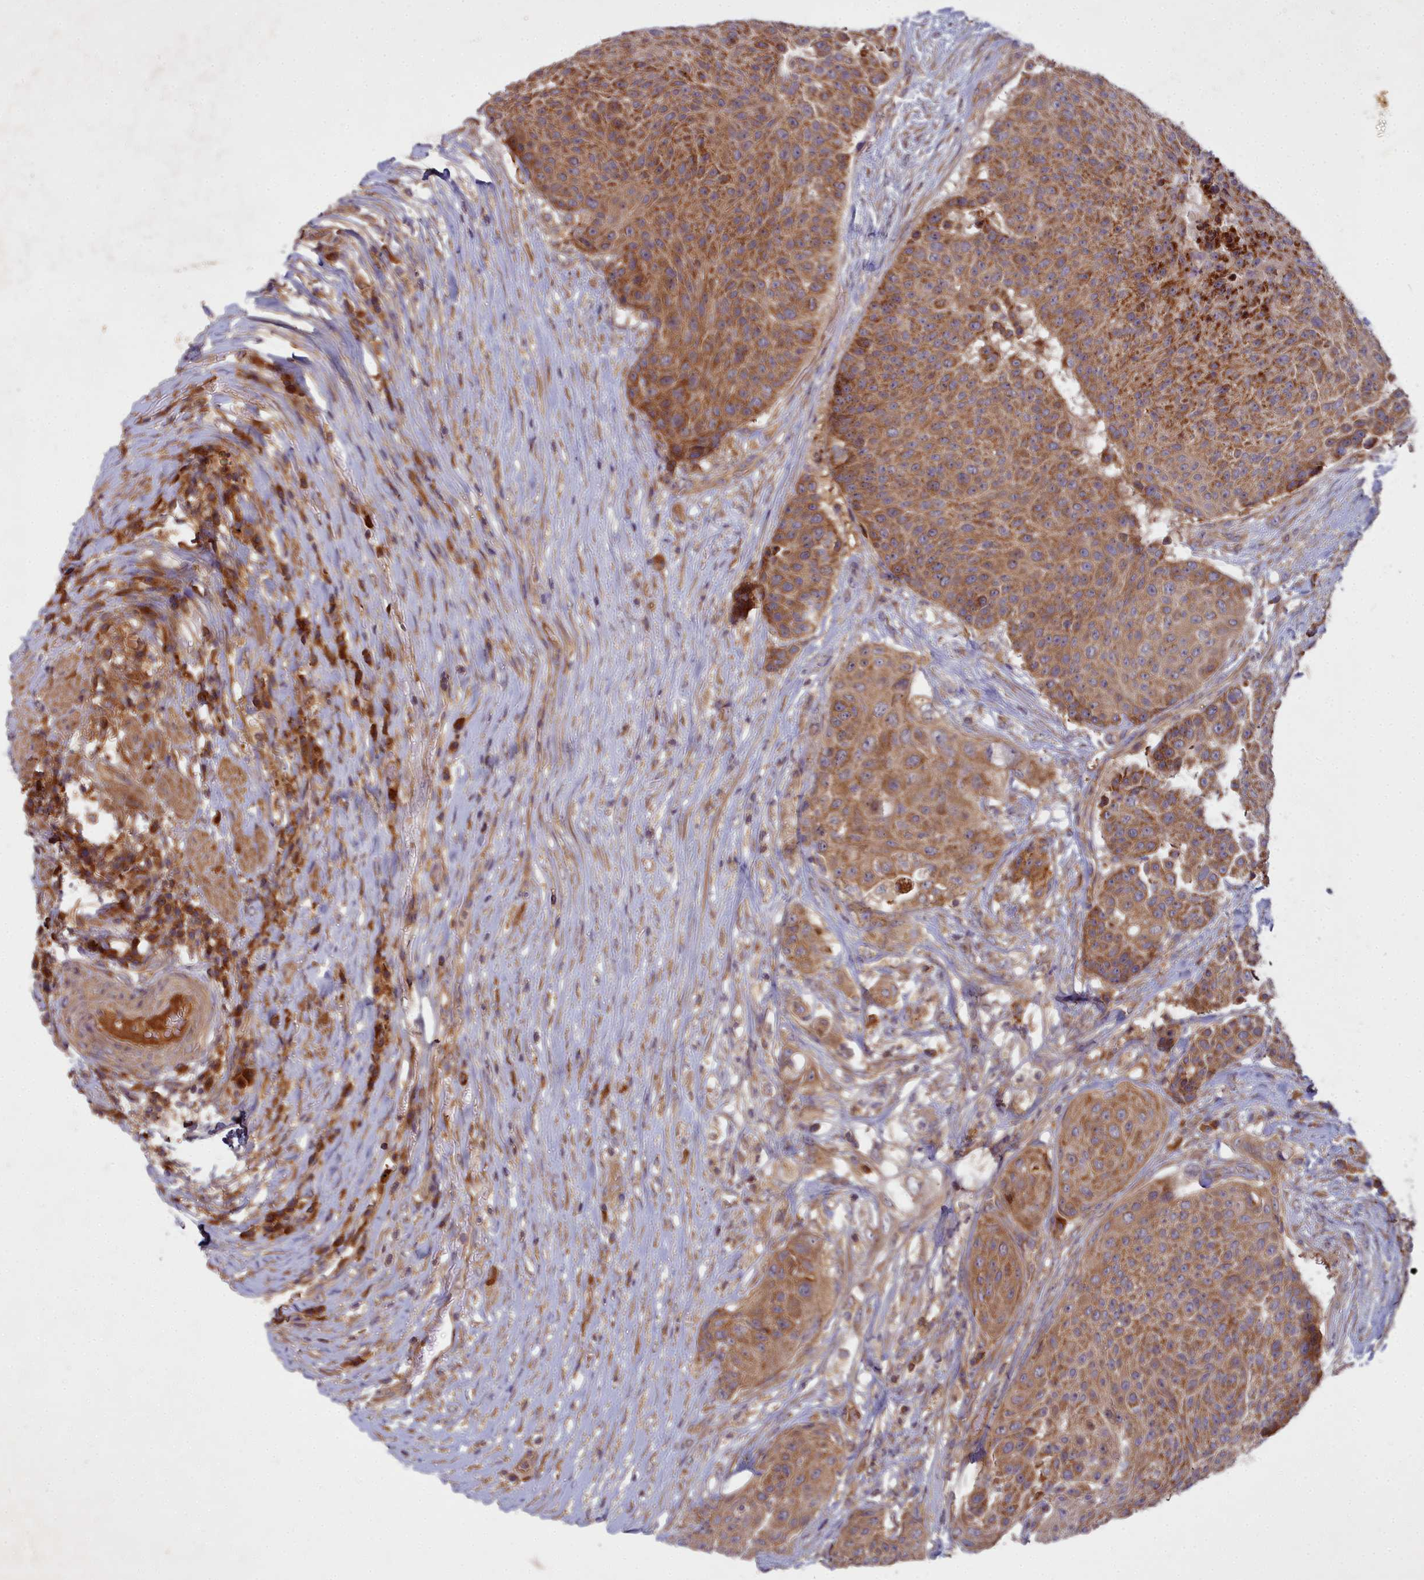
{"staining": {"intensity": "strong", "quantity": ">75%", "location": "cytoplasmic/membranous"}, "tissue": "urothelial cancer", "cell_type": "Tumor cells", "image_type": "cancer", "snomed": [{"axis": "morphology", "description": "Urothelial carcinoma, High grade"}, {"axis": "topography", "description": "Urinary bladder"}], "caption": "A histopathology image of urothelial carcinoma (high-grade) stained for a protein shows strong cytoplasmic/membranous brown staining in tumor cells. (DAB IHC, brown staining for protein, blue staining for nuclei).", "gene": "CCDC167", "patient": {"sex": "female", "age": 63}}